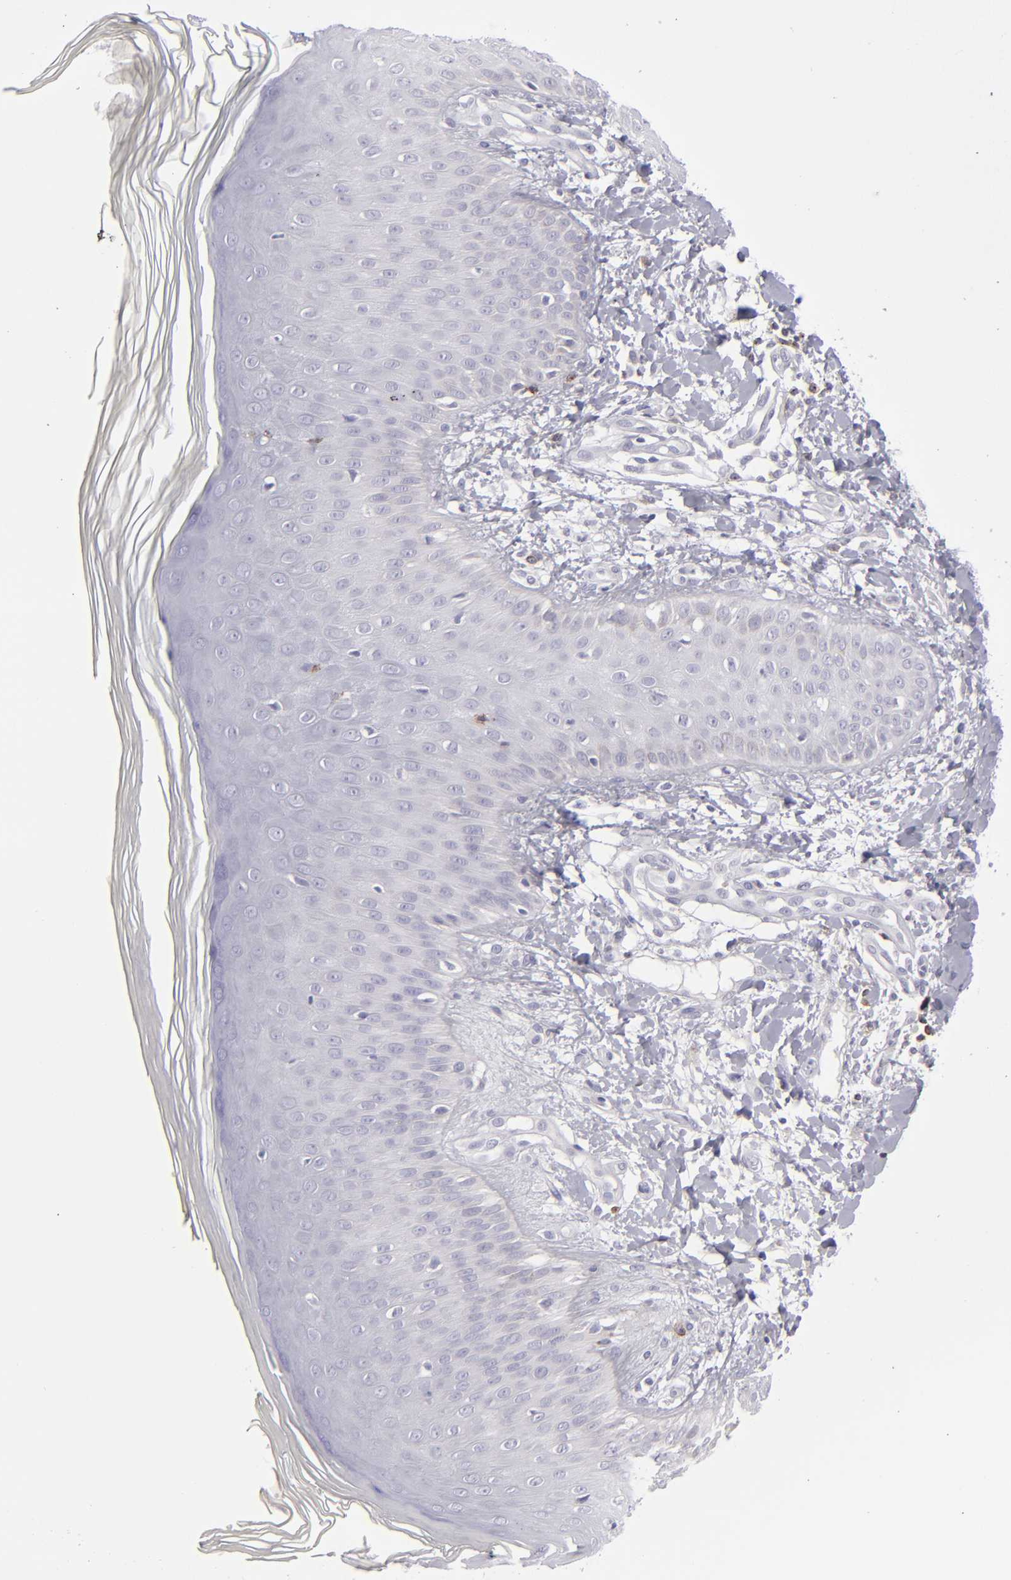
{"staining": {"intensity": "negative", "quantity": "none", "location": "none"}, "tissue": "skin", "cell_type": "Epidermal cells", "image_type": "normal", "snomed": [{"axis": "morphology", "description": "Normal tissue, NOS"}, {"axis": "morphology", "description": "Inflammation, NOS"}, {"axis": "topography", "description": "Soft tissue"}, {"axis": "topography", "description": "Anal"}], "caption": "Immunohistochemical staining of normal human skin demonstrates no significant expression in epidermal cells. The staining was performed using DAB to visualize the protein expression in brown, while the nuclei were stained in blue with hematoxylin (Magnification: 20x).", "gene": "CD2", "patient": {"sex": "female", "age": 15}}